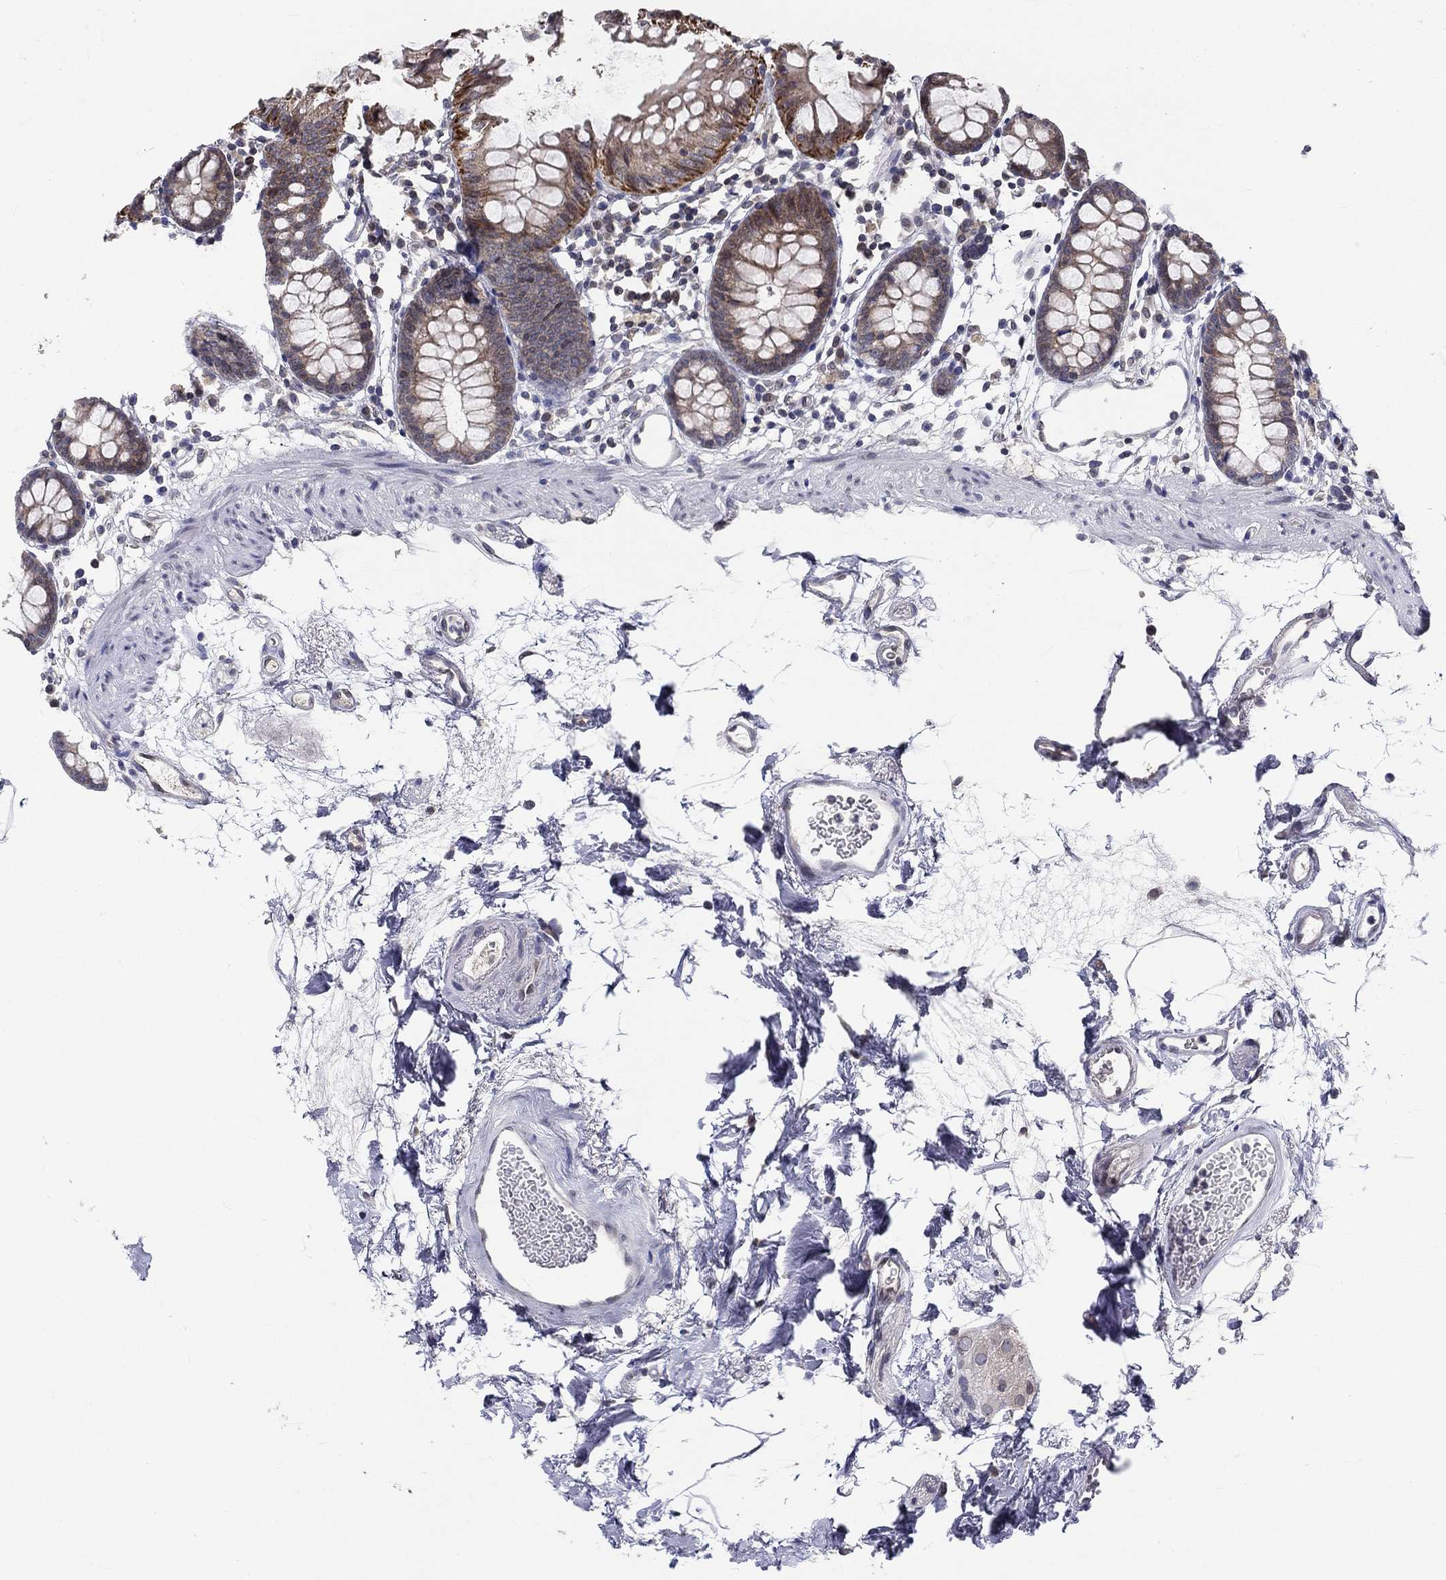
{"staining": {"intensity": "negative", "quantity": "none", "location": "none"}, "tissue": "colon", "cell_type": "Endothelial cells", "image_type": "normal", "snomed": [{"axis": "morphology", "description": "Normal tissue, NOS"}, {"axis": "topography", "description": "Colon"}], "caption": "IHC micrograph of benign colon: colon stained with DAB (3,3'-diaminobenzidine) reveals no significant protein expression in endothelial cells. The staining was performed using DAB (3,3'-diaminobenzidine) to visualize the protein expression in brown, while the nuclei were stained in blue with hematoxylin (Magnification: 20x).", "gene": "CETN3", "patient": {"sex": "female", "age": 84}}